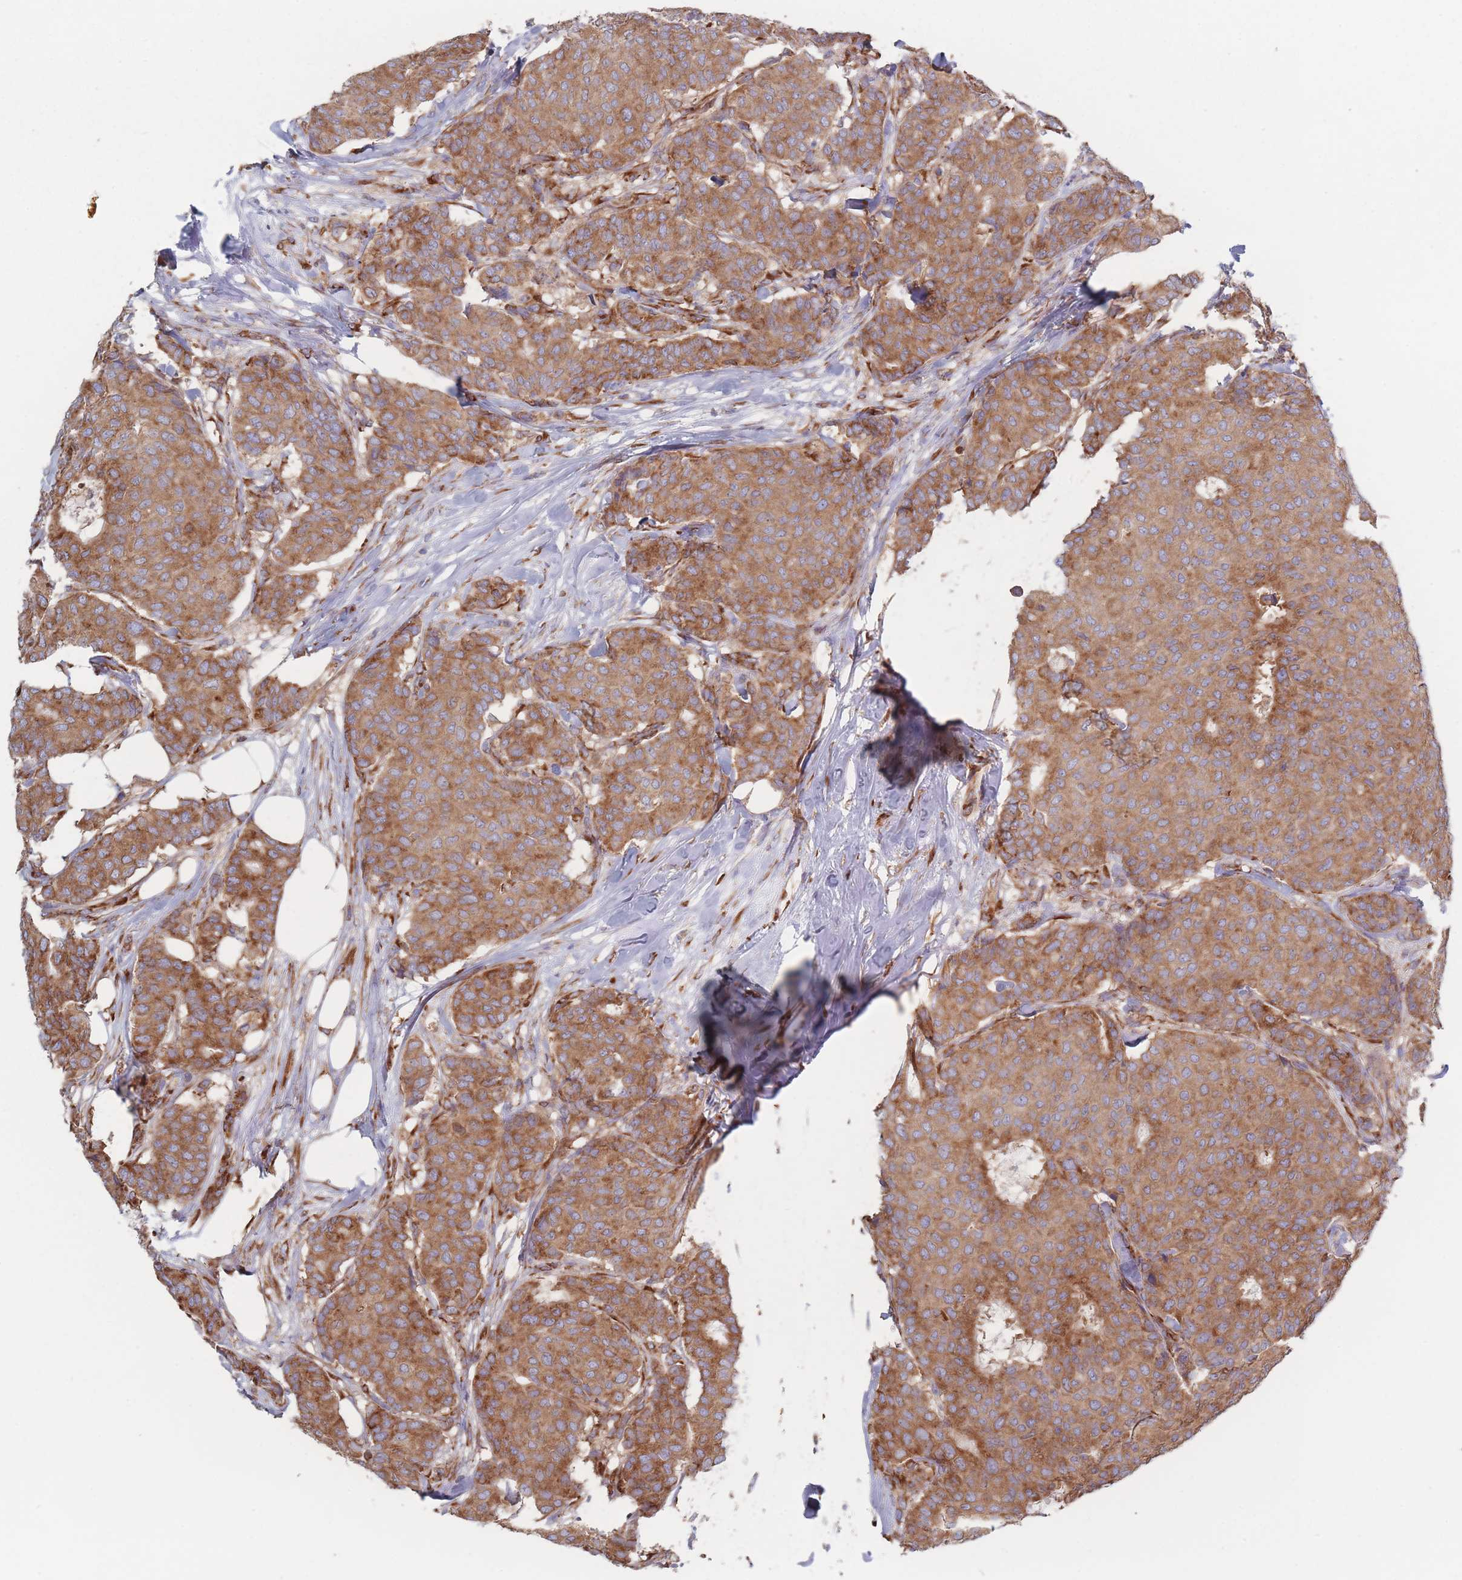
{"staining": {"intensity": "moderate", "quantity": ">75%", "location": "cytoplasmic/membranous"}, "tissue": "breast cancer", "cell_type": "Tumor cells", "image_type": "cancer", "snomed": [{"axis": "morphology", "description": "Duct carcinoma"}, {"axis": "topography", "description": "Breast"}], "caption": "Moderate cytoplasmic/membranous positivity for a protein is present in about >75% of tumor cells of breast cancer using immunohistochemistry.", "gene": "EEF1B2", "patient": {"sex": "female", "age": 75}}